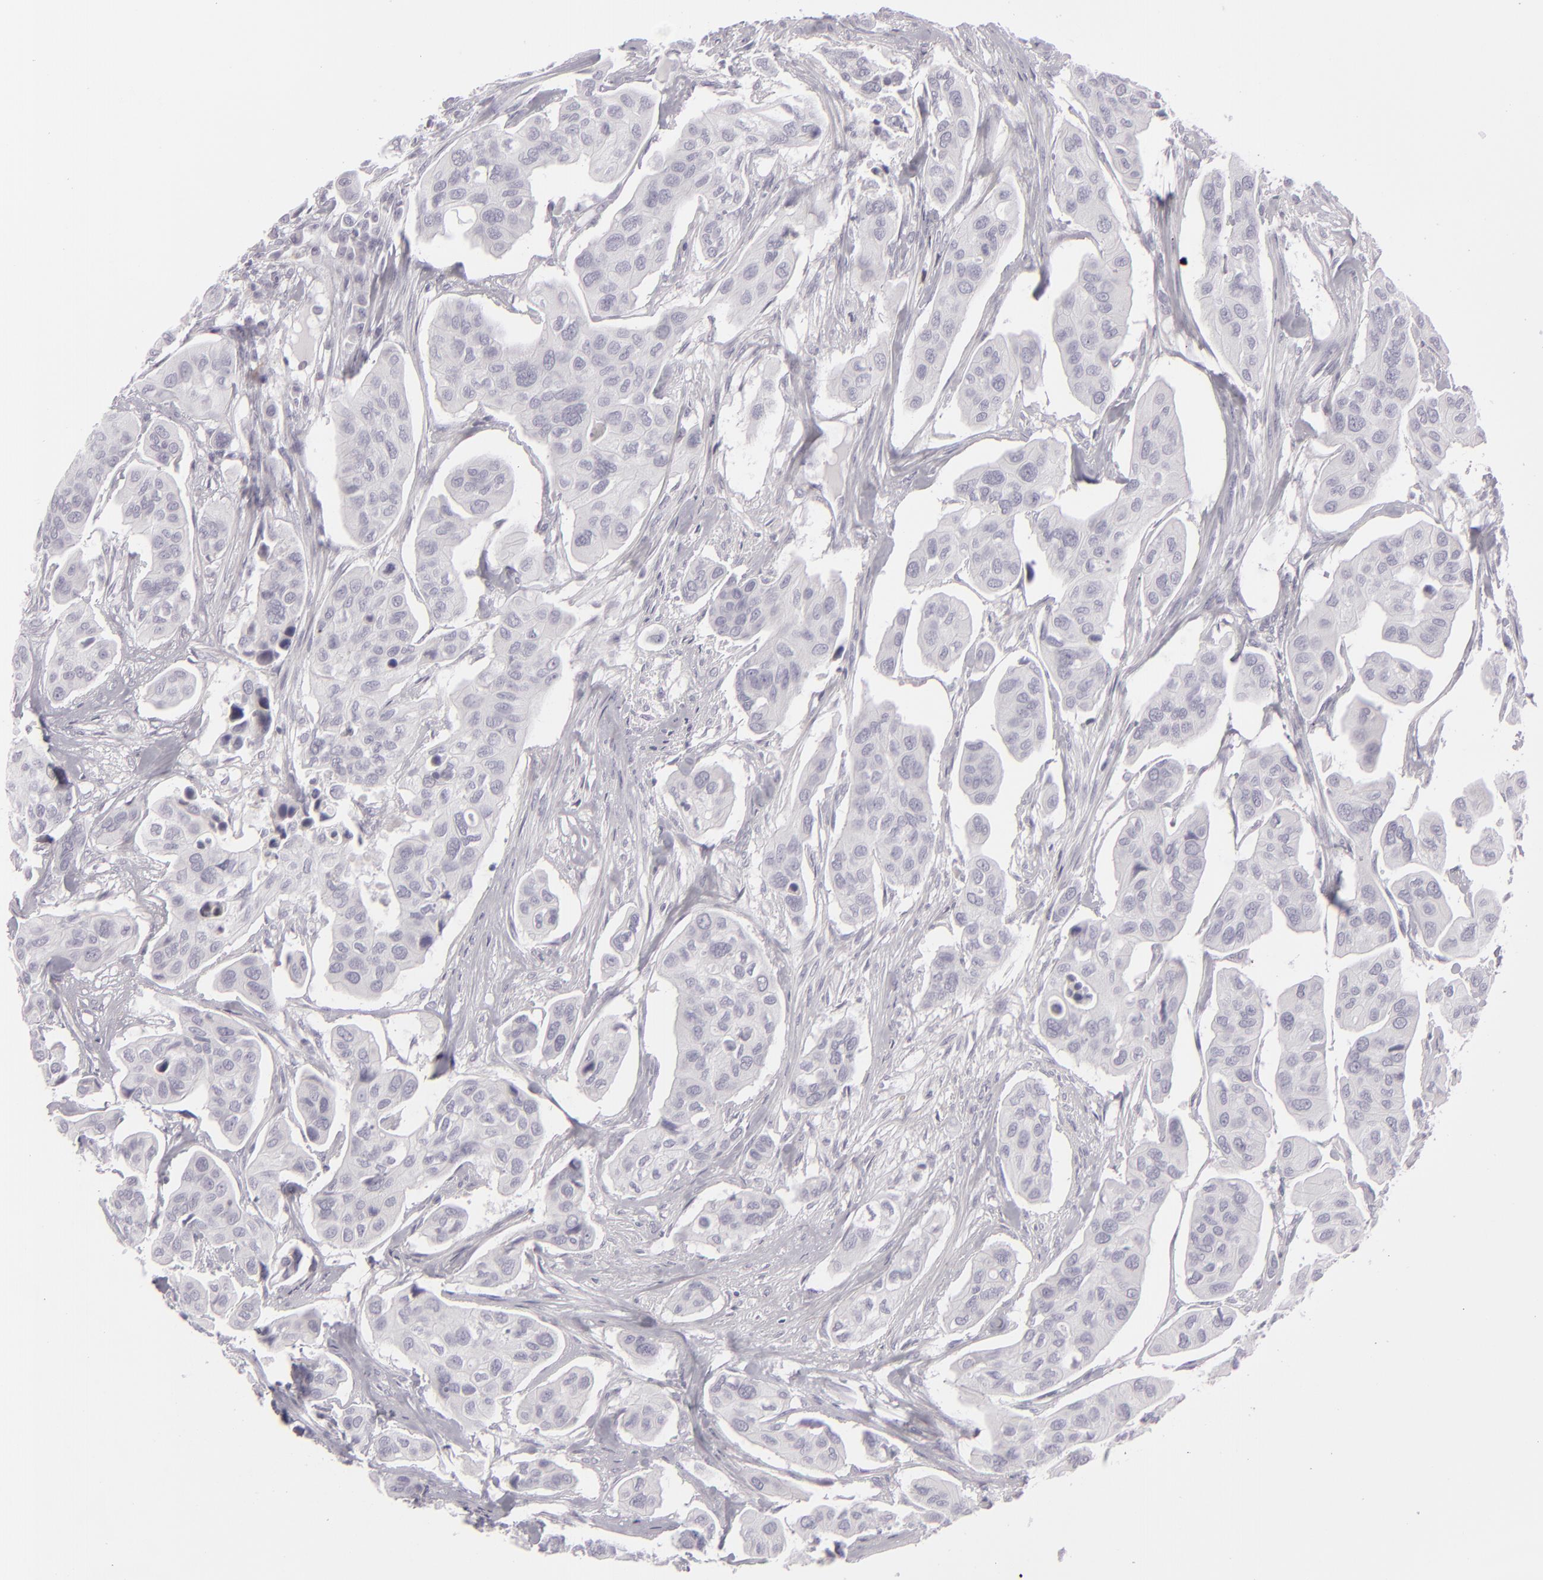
{"staining": {"intensity": "negative", "quantity": "none", "location": "none"}, "tissue": "urothelial cancer", "cell_type": "Tumor cells", "image_type": "cancer", "snomed": [{"axis": "morphology", "description": "Adenocarcinoma, NOS"}, {"axis": "topography", "description": "Urinary bladder"}], "caption": "This micrograph is of adenocarcinoma stained with immunohistochemistry (IHC) to label a protein in brown with the nuclei are counter-stained blue. There is no expression in tumor cells.", "gene": "CDX2", "patient": {"sex": "male", "age": 61}}